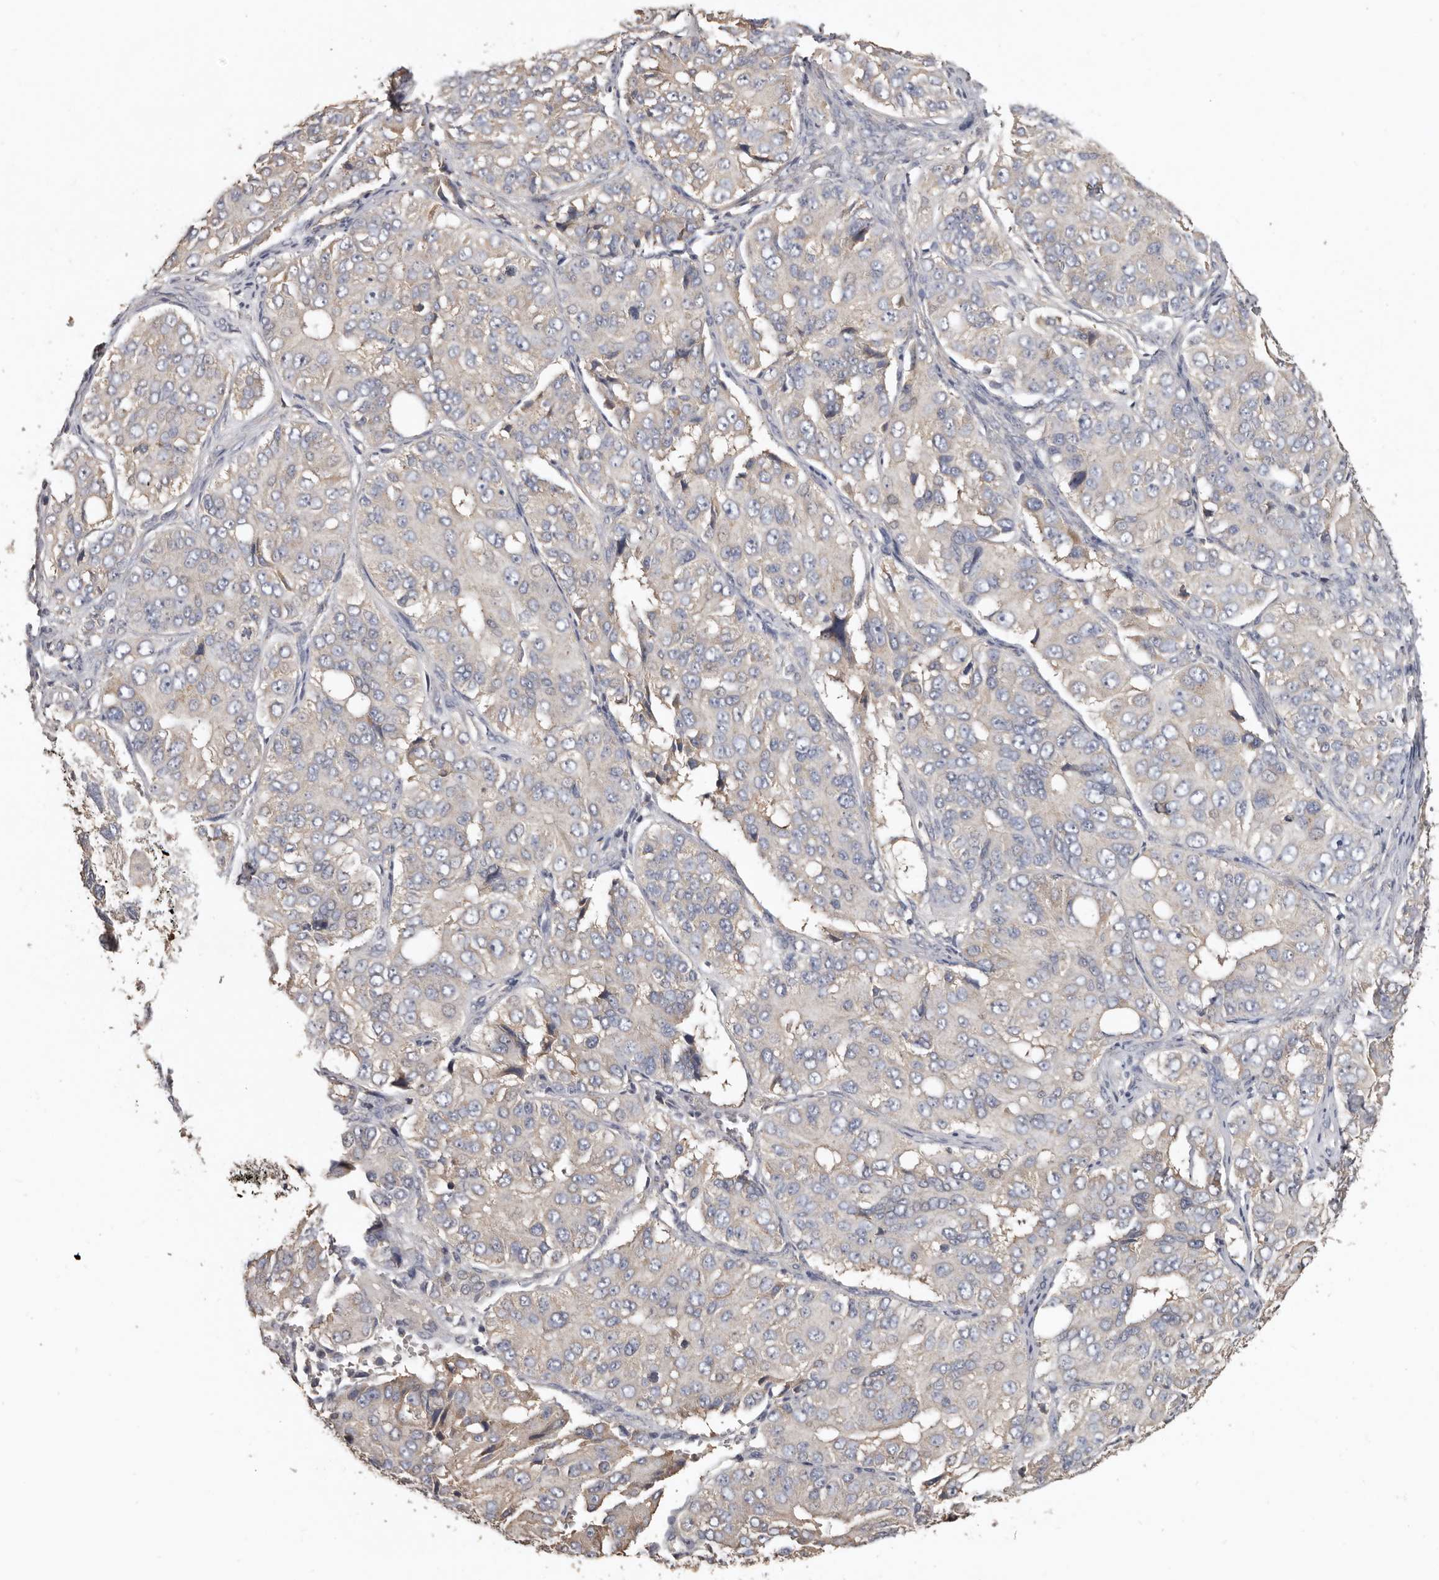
{"staining": {"intensity": "negative", "quantity": "none", "location": "none"}, "tissue": "ovarian cancer", "cell_type": "Tumor cells", "image_type": "cancer", "snomed": [{"axis": "morphology", "description": "Carcinoma, endometroid"}, {"axis": "topography", "description": "Ovary"}], "caption": "Immunohistochemistry (IHC) of ovarian cancer (endometroid carcinoma) demonstrates no positivity in tumor cells.", "gene": "FLCN", "patient": {"sex": "female", "age": 51}}